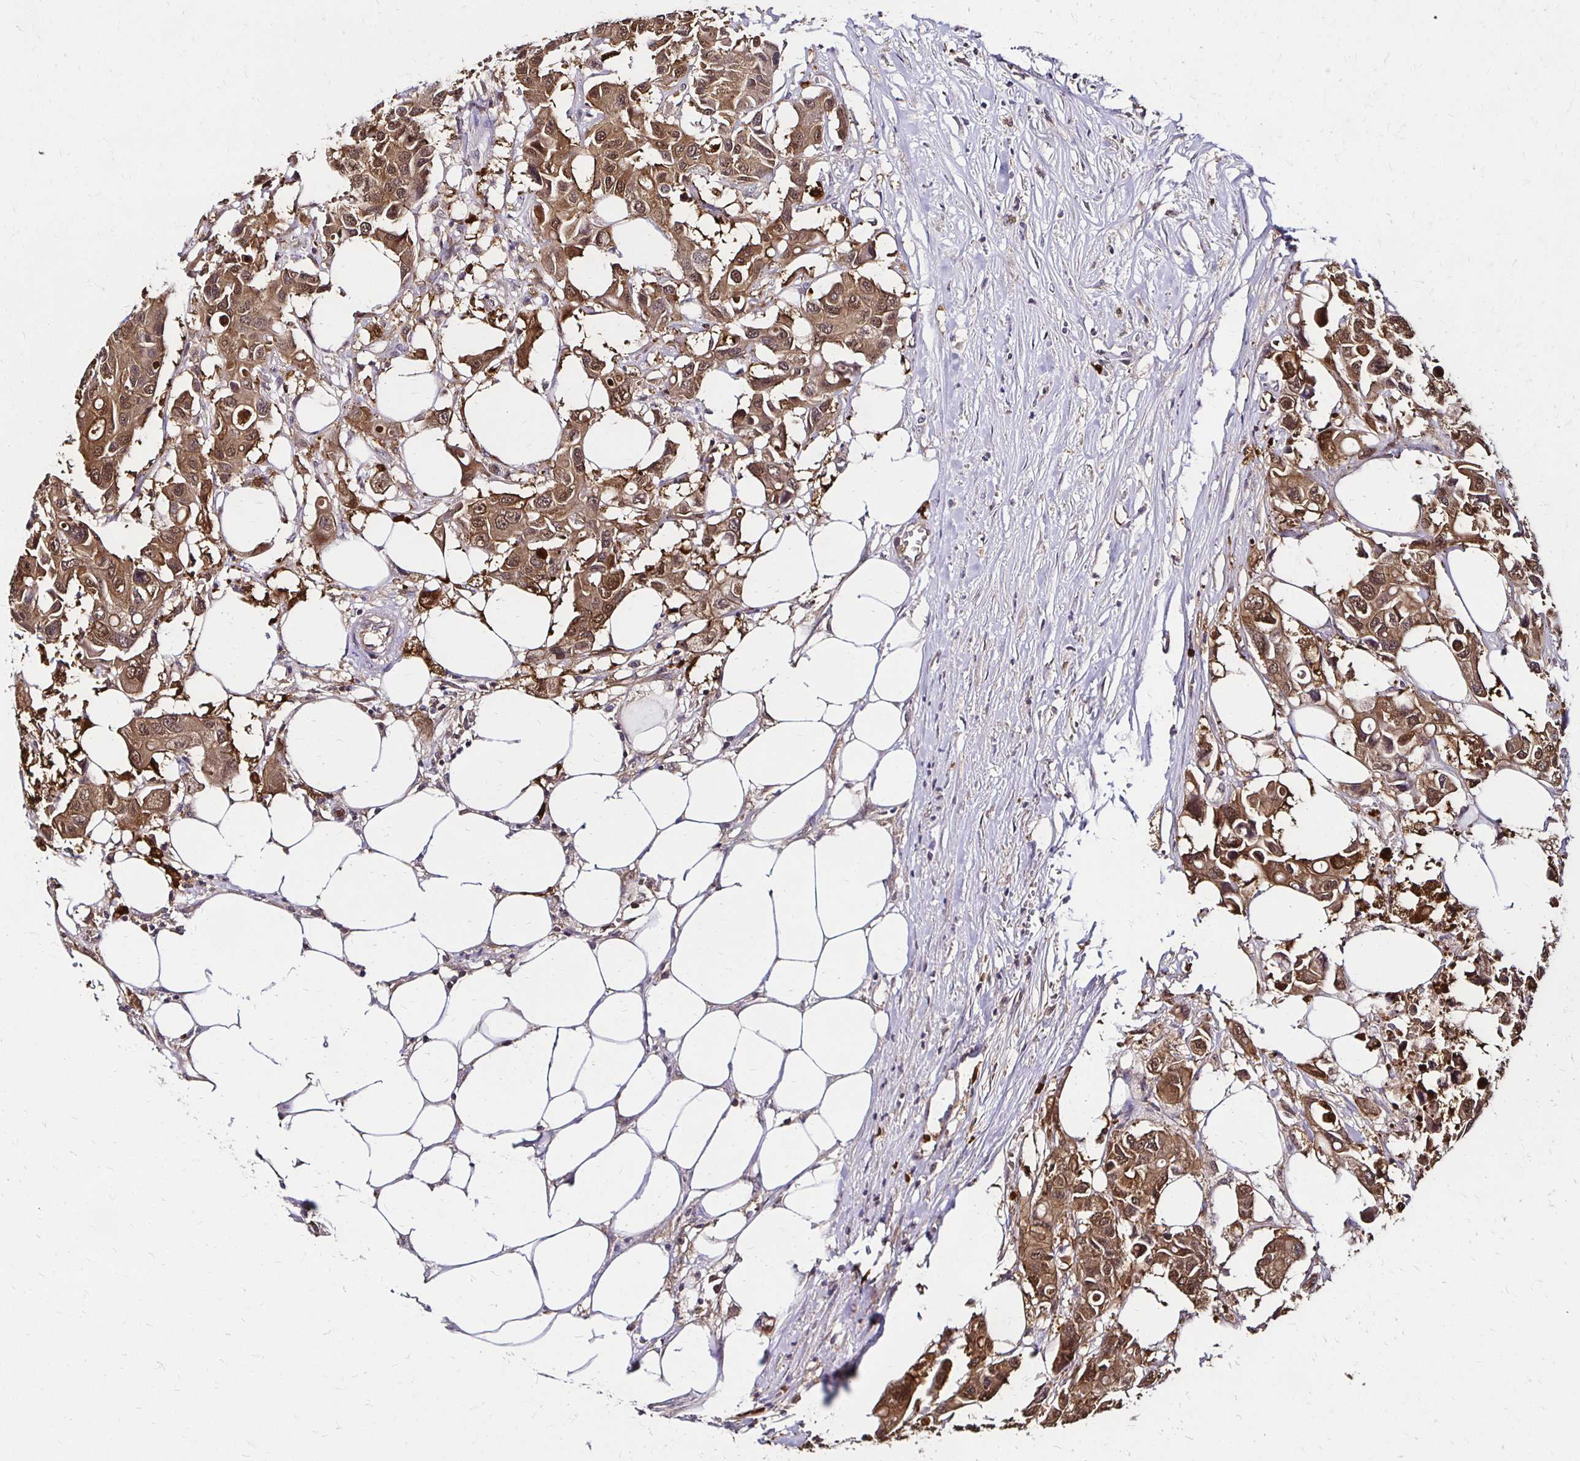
{"staining": {"intensity": "moderate", "quantity": ">75%", "location": "cytoplasmic/membranous,nuclear"}, "tissue": "colorectal cancer", "cell_type": "Tumor cells", "image_type": "cancer", "snomed": [{"axis": "morphology", "description": "Adenocarcinoma, NOS"}, {"axis": "topography", "description": "Colon"}], "caption": "High-magnification brightfield microscopy of colorectal cancer stained with DAB (3,3'-diaminobenzidine) (brown) and counterstained with hematoxylin (blue). tumor cells exhibit moderate cytoplasmic/membranous and nuclear staining is appreciated in approximately>75% of cells. The staining is performed using DAB brown chromogen to label protein expression. The nuclei are counter-stained blue using hematoxylin.", "gene": "TXN", "patient": {"sex": "male", "age": 77}}